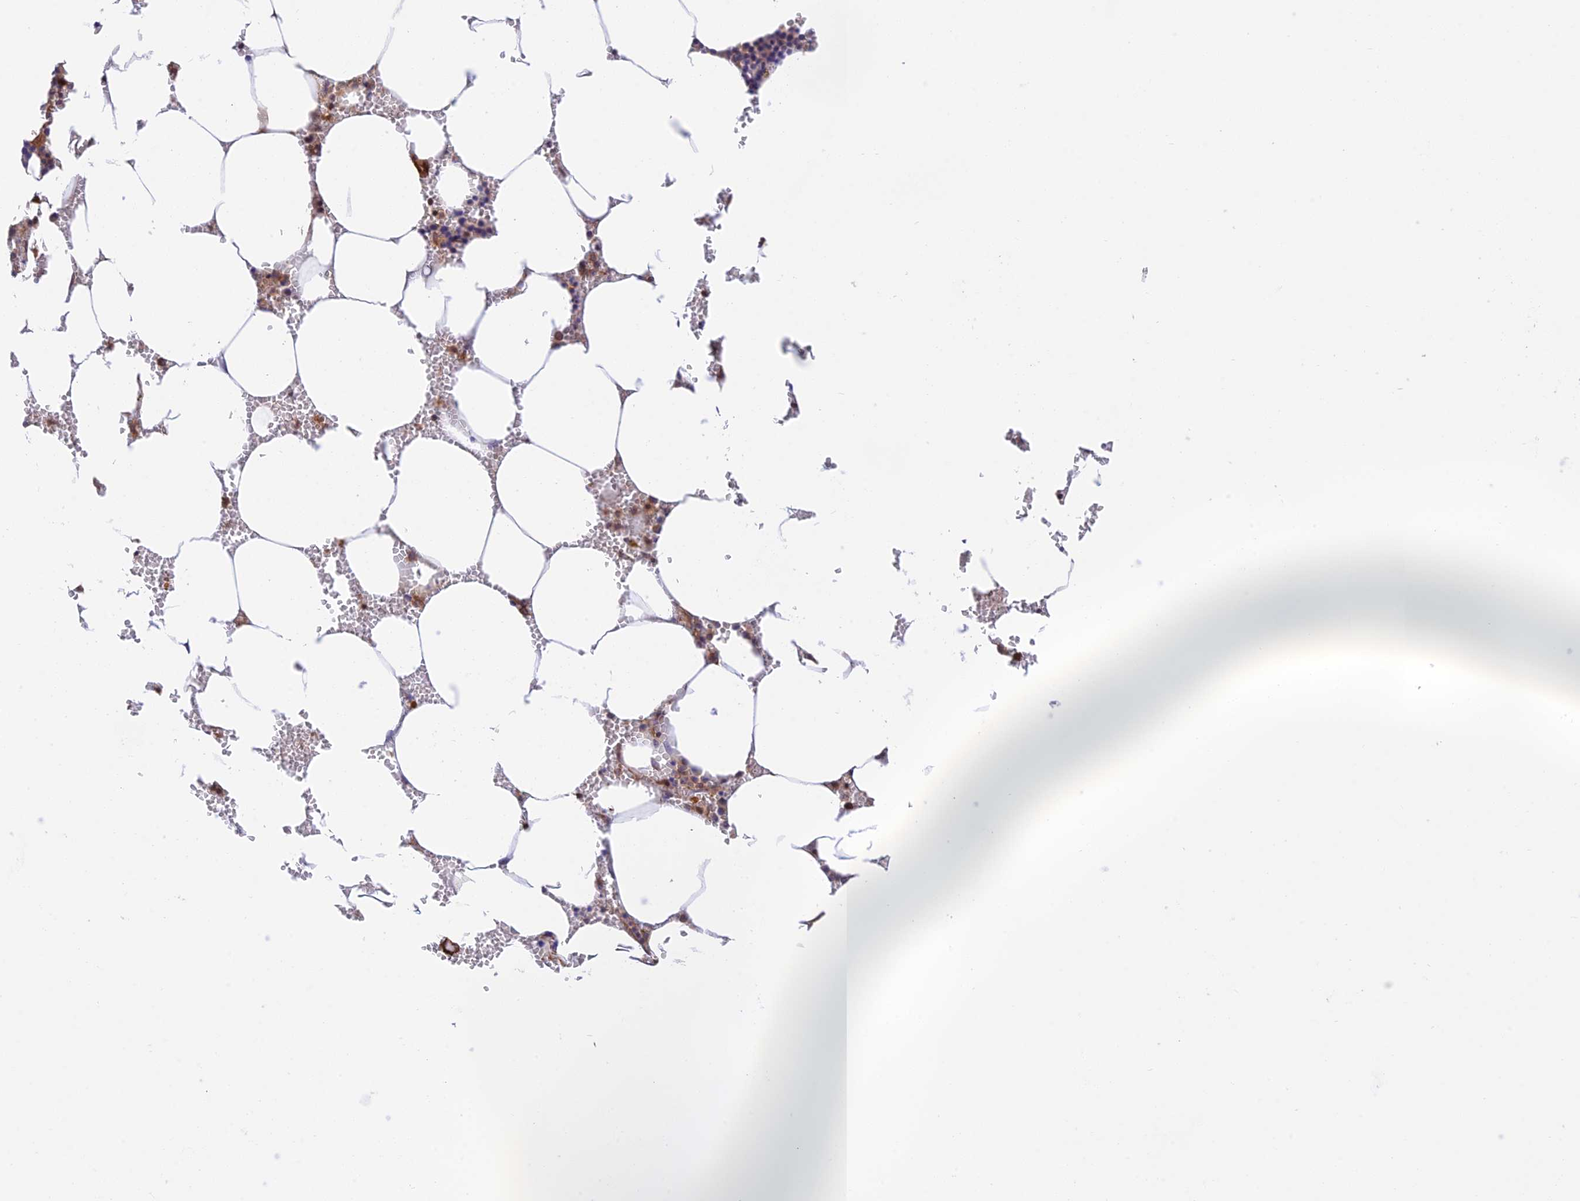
{"staining": {"intensity": "strong", "quantity": ">75%", "location": "cytoplasmic/membranous"}, "tissue": "bone marrow", "cell_type": "Hematopoietic cells", "image_type": "normal", "snomed": [{"axis": "morphology", "description": "Normal tissue, NOS"}, {"axis": "topography", "description": "Bone marrow"}], "caption": "Immunohistochemistry micrograph of unremarkable bone marrow stained for a protein (brown), which exhibits high levels of strong cytoplasmic/membranous positivity in about >75% of hematopoietic cells.", "gene": "EVI5L", "patient": {"sex": "male", "age": 70}}